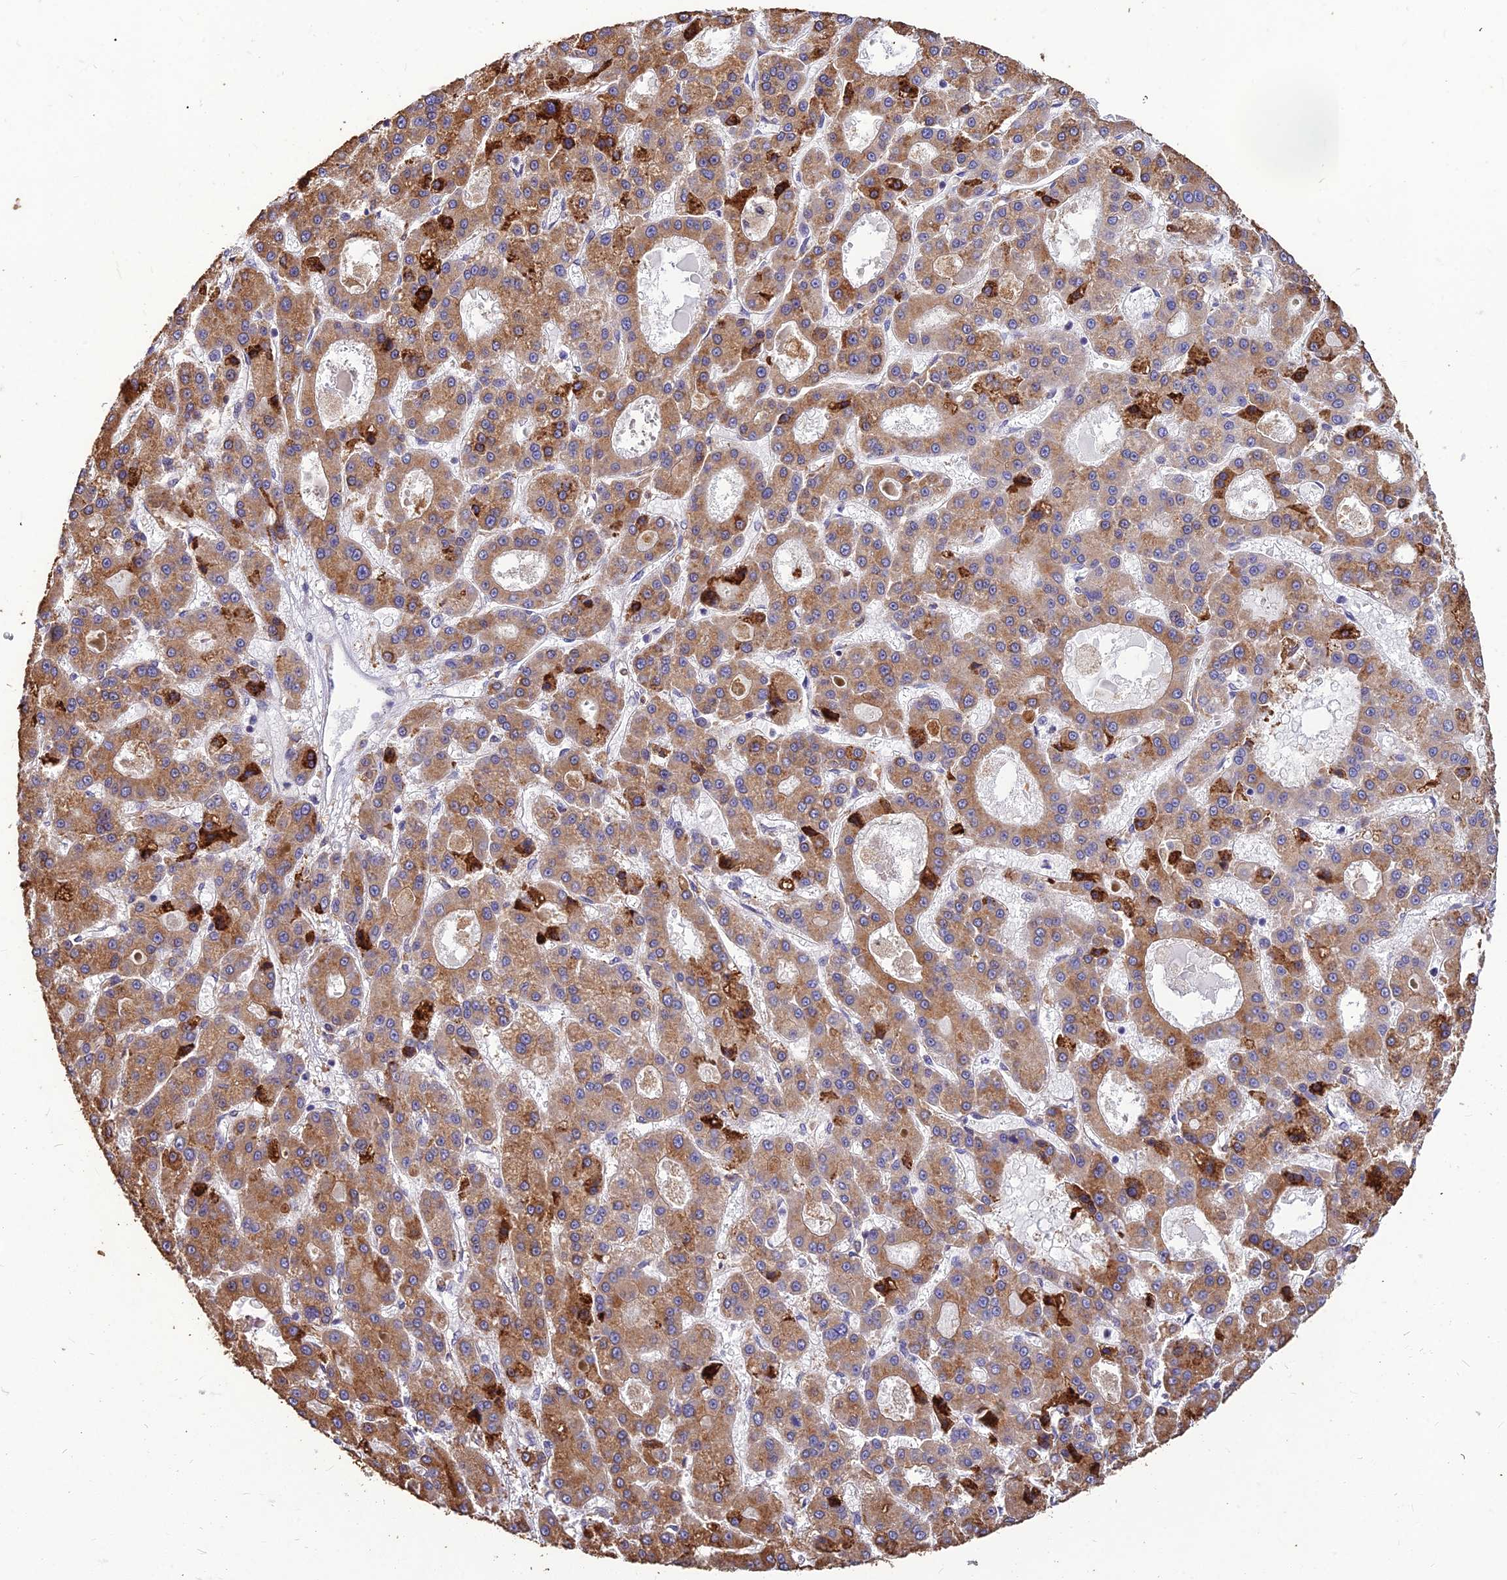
{"staining": {"intensity": "moderate", "quantity": ">75%", "location": "cytoplasmic/membranous"}, "tissue": "liver cancer", "cell_type": "Tumor cells", "image_type": "cancer", "snomed": [{"axis": "morphology", "description": "Carcinoma, Hepatocellular, NOS"}, {"axis": "topography", "description": "Liver"}], "caption": "Hepatocellular carcinoma (liver) stained for a protein exhibits moderate cytoplasmic/membranous positivity in tumor cells. The staining is performed using DAB (3,3'-diaminobenzidine) brown chromogen to label protein expression. The nuclei are counter-stained blue using hematoxylin.", "gene": "LEKR1", "patient": {"sex": "male", "age": 70}}